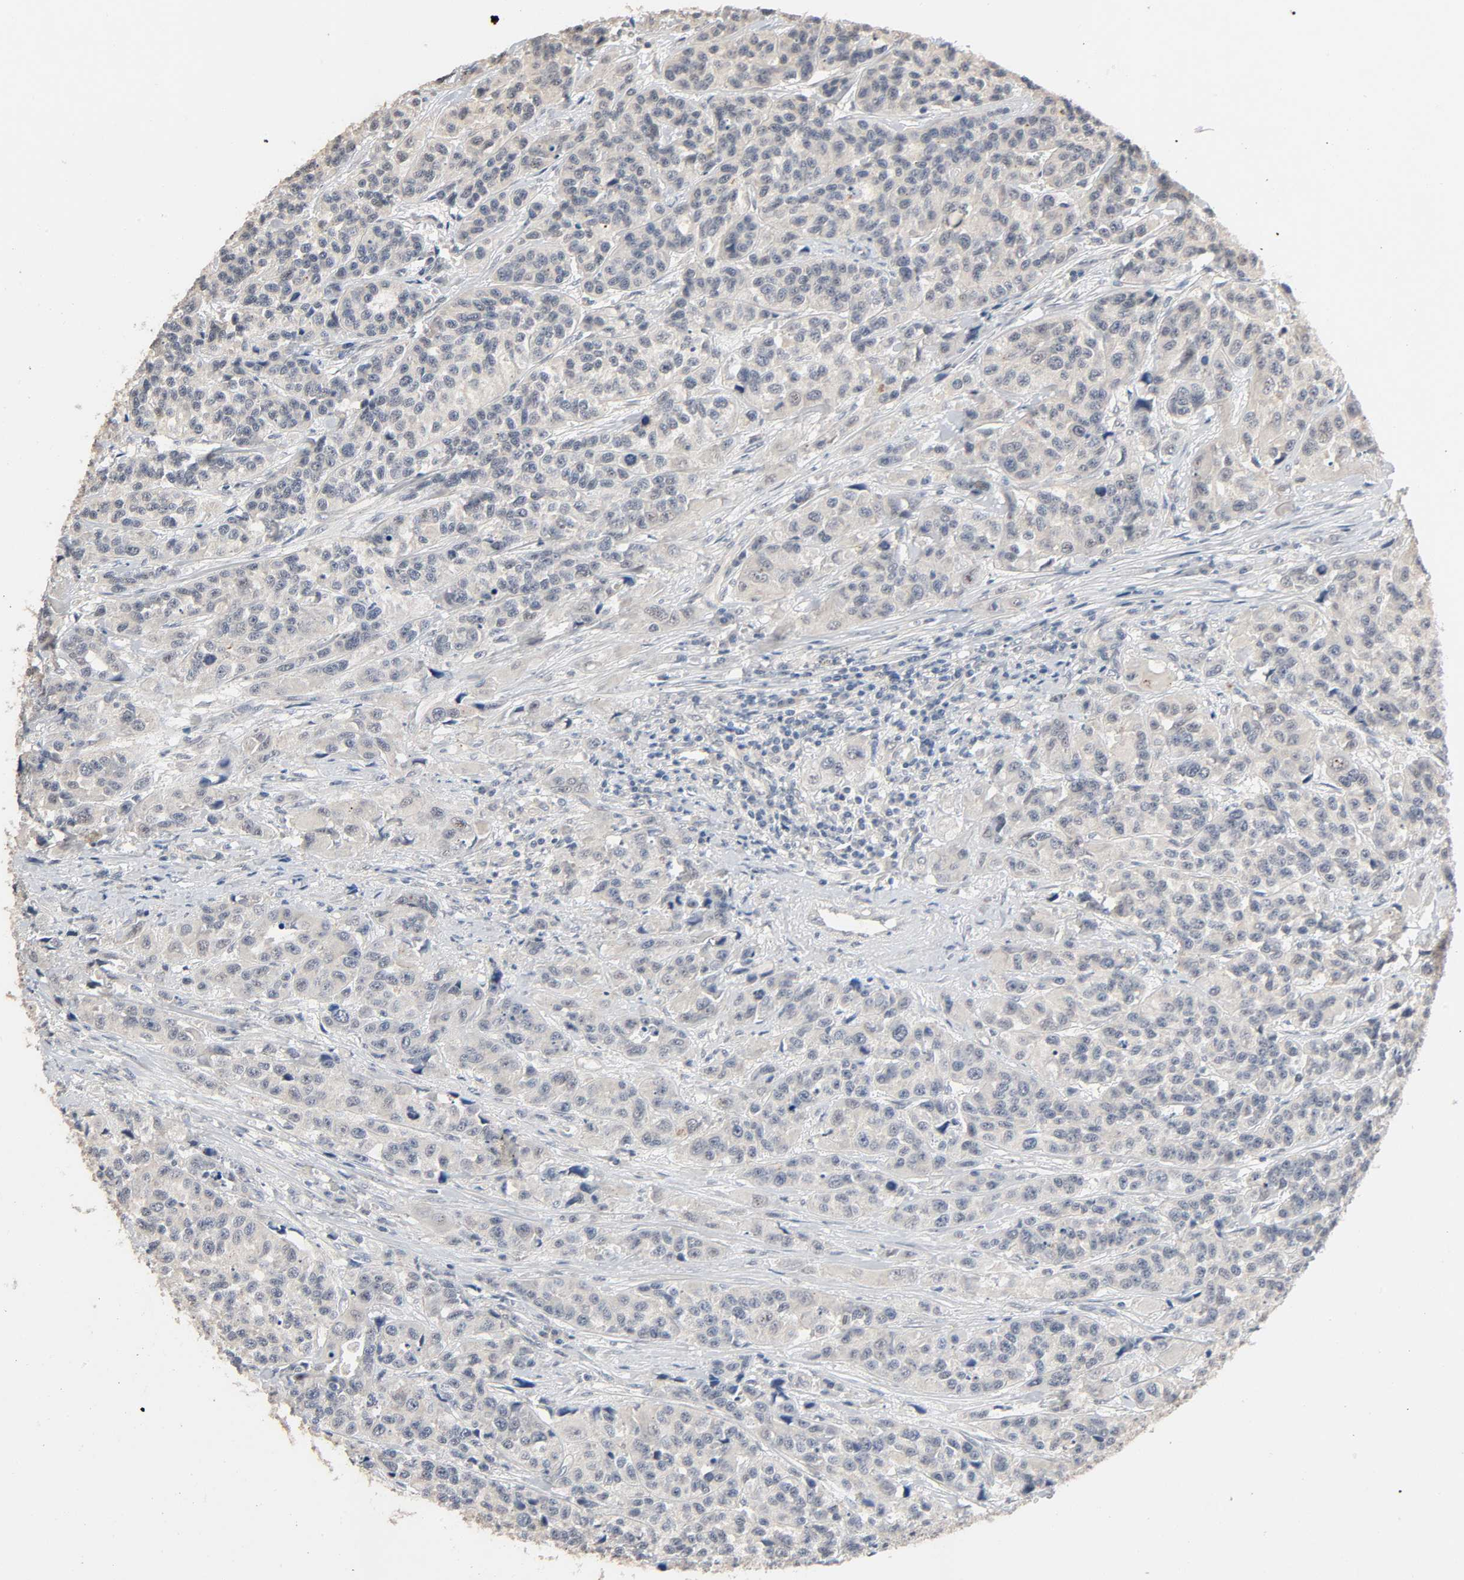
{"staining": {"intensity": "negative", "quantity": "none", "location": "none"}, "tissue": "urothelial cancer", "cell_type": "Tumor cells", "image_type": "cancer", "snomed": [{"axis": "morphology", "description": "Urothelial carcinoma, High grade"}, {"axis": "topography", "description": "Urinary bladder"}], "caption": "Protein analysis of high-grade urothelial carcinoma reveals no significant staining in tumor cells. (Stains: DAB IHC with hematoxylin counter stain, Microscopy: brightfield microscopy at high magnification).", "gene": "MAGEA8", "patient": {"sex": "female", "age": 81}}